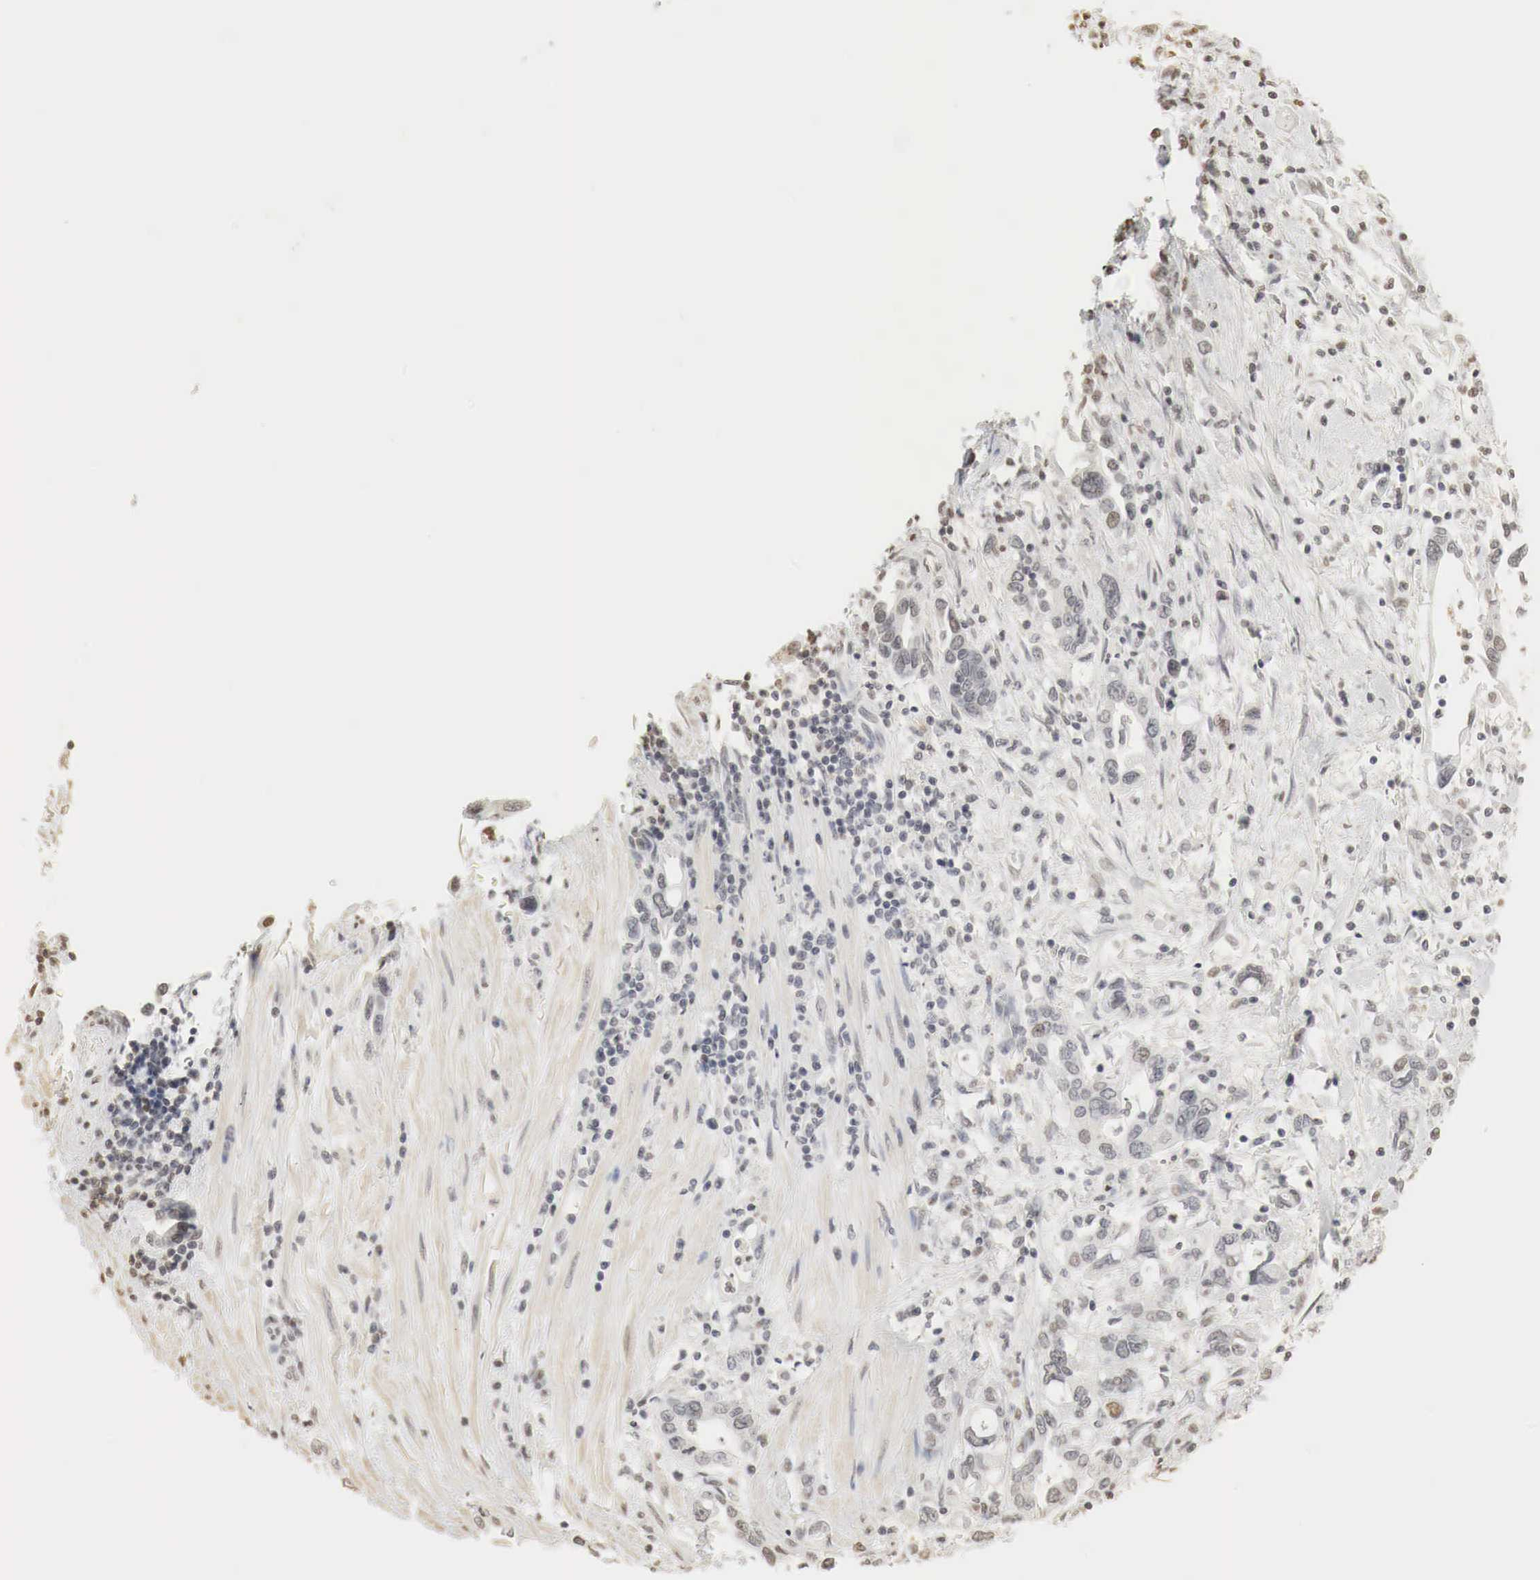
{"staining": {"intensity": "weak", "quantity": "<25%", "location": "cytoplasmic/membranous,nuclear"}, "tissue": "pancreatic cancer", "cell_type": "Tumor cells", "image_type": "cancer", "snomed": [{"axis": "morphology", "description": "Adenocarcinoma, NOS"}, {"axis": "topography", "description": "Pancreas"}], "caption": "Pancreatic cancer (adenocarcinoma) was stained to show a protein in brown. There is no significant positivity in tumor cells.", "gene": "ERBB4", "patient": {"sex": "female", "age": 57}}